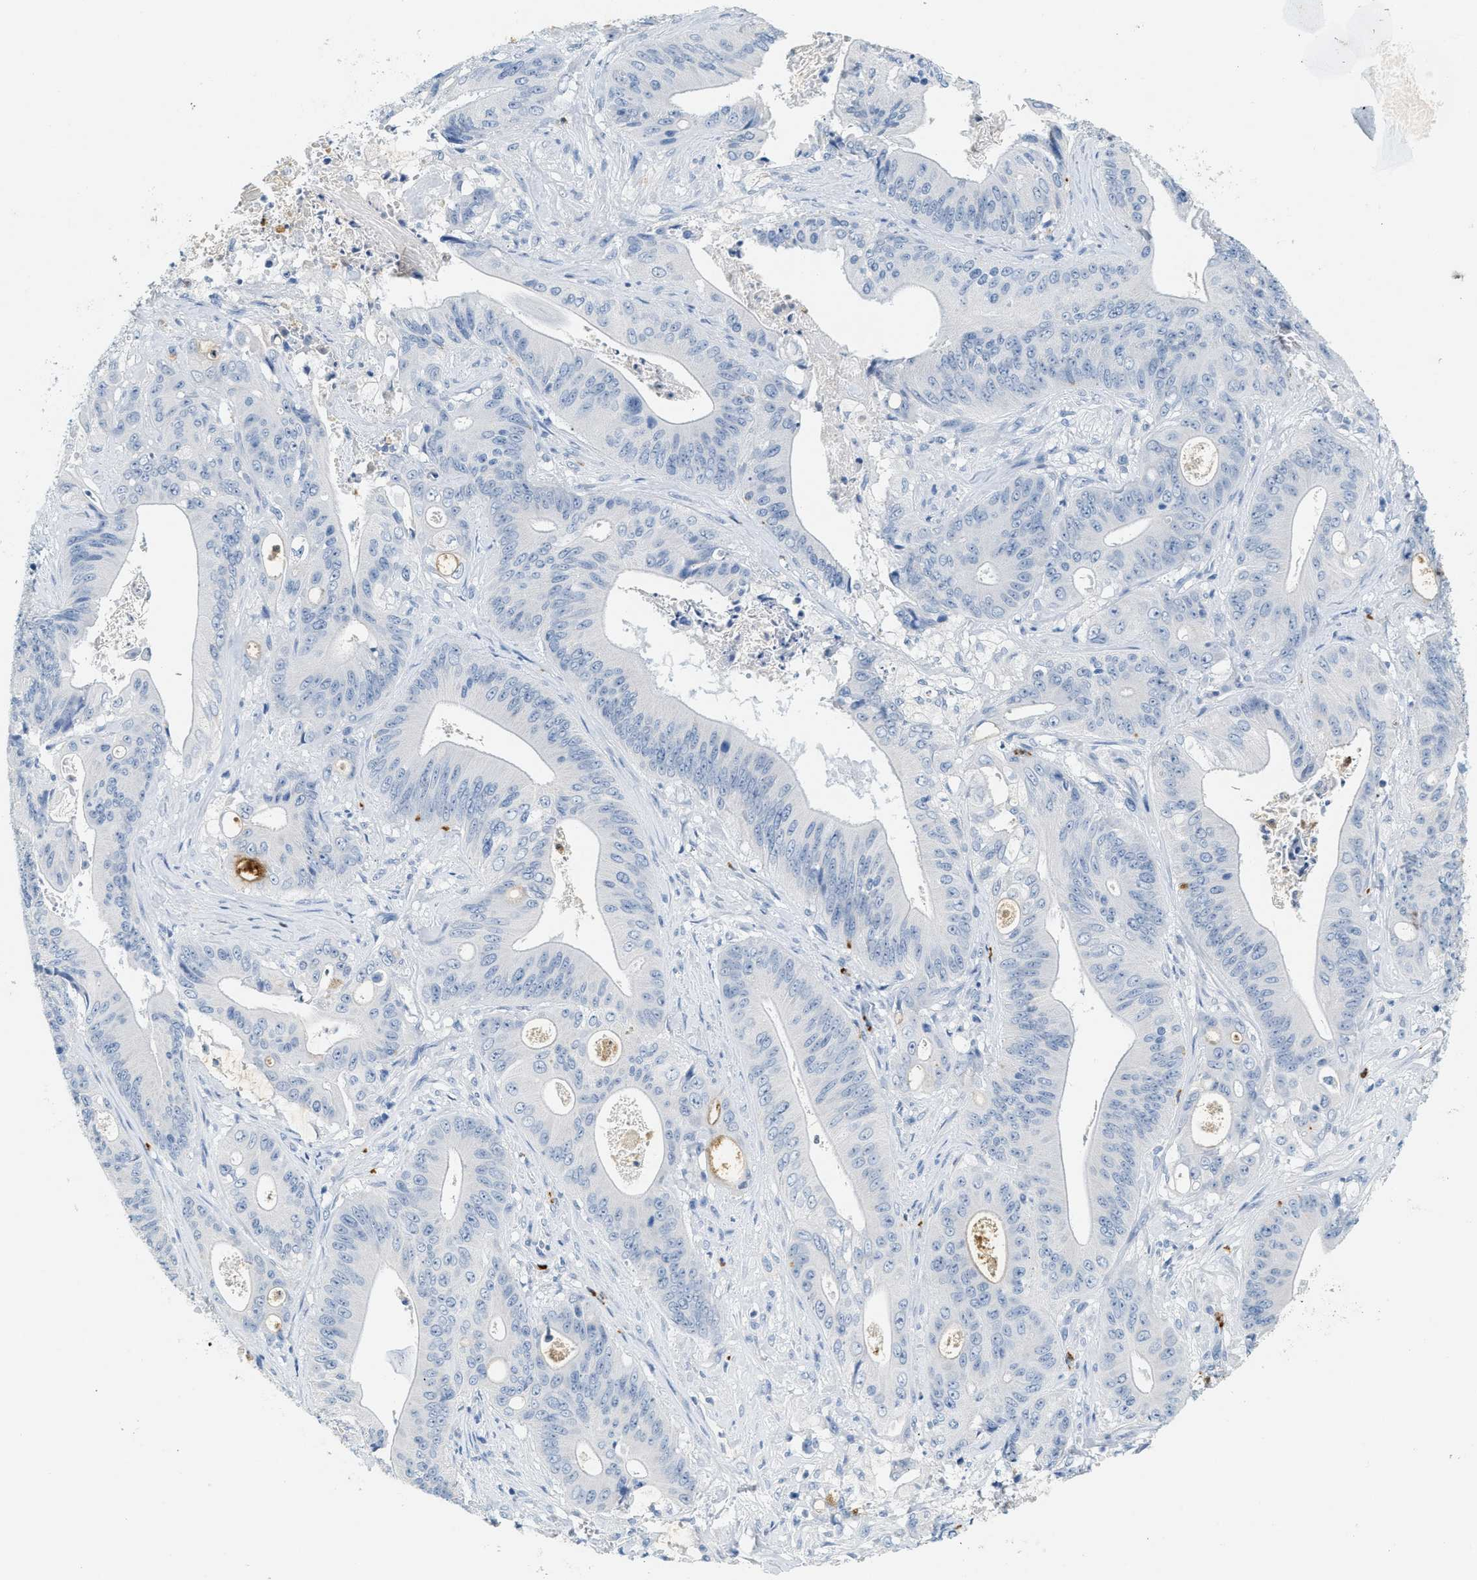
{"staining": {"intensity": "negative", "quantity": "none", "location": "none"}, "tissue": "pancreatic cancer", "cell_type": "Tumor cells", "image_type": "cancer", "snomed": [{"axis": "morphology", "description": "Normal tissue, NOS"}, {"axis": "topography", "description": "Lymph node"}], "caption": "An image of pancreatic cancer stained for a protein shows no brown staining in tumor cells.", "gene": "LCN2", "patient": {"sex": "male", "age": 62}}